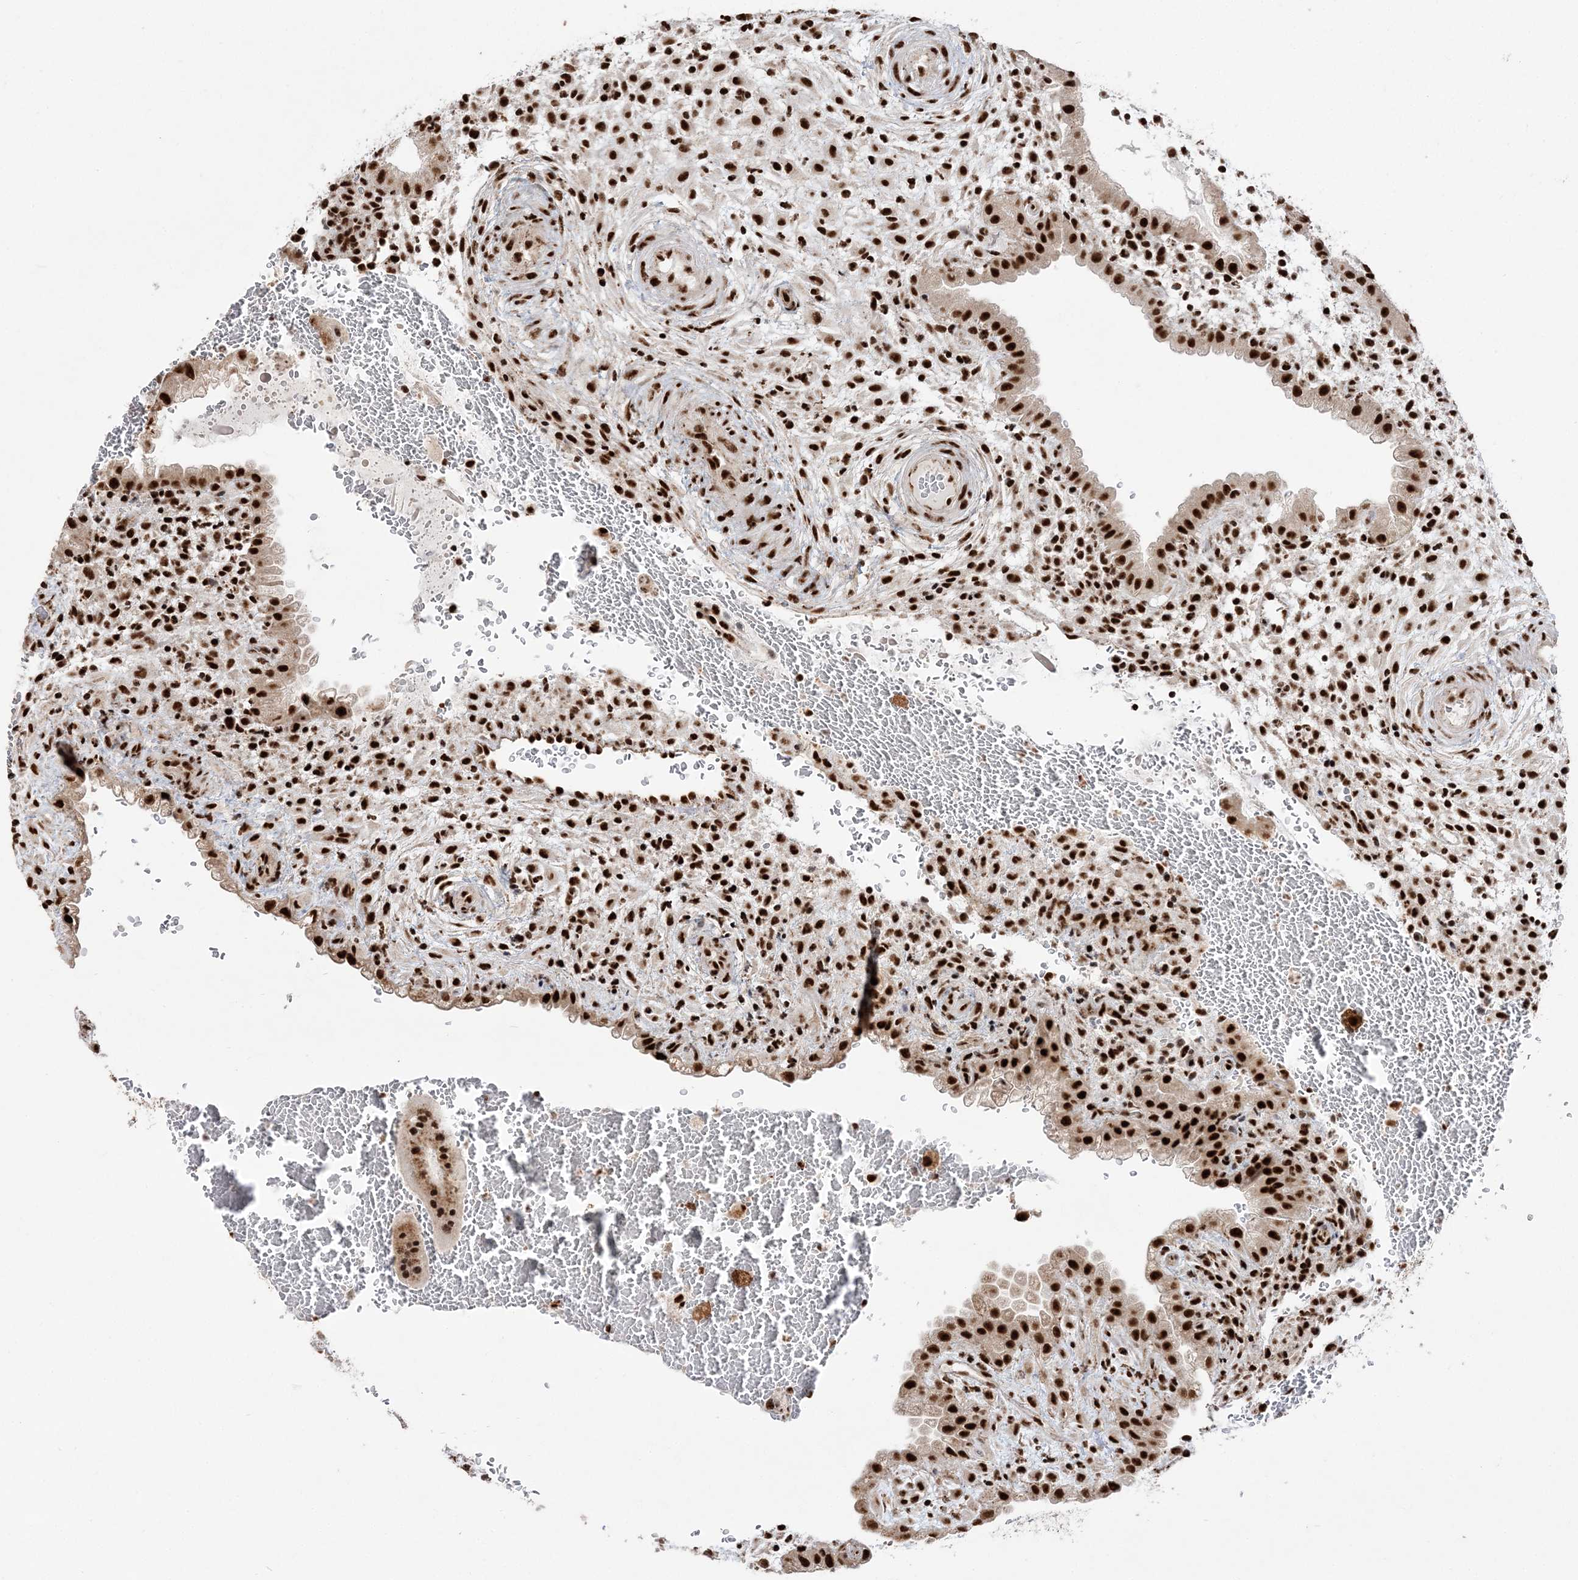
{"staining": {"intensity": "strong", "quantity": ">75%", "location": "nuclear"}, "tissue": "placenta", "cell_type": "Decidual cells", "image_type": "normal", "snomed": [{"axis": "morphology", "description": "Normal tissue, NOS"}, {"axis": "topography", "description": "Placenta"}], "caption": "High-magnification brightfield microscopy of normal placenta stained with DAB (3,3'-diaminobenzidine) (brown) and counterstained with hematoxylin (blue). decidual cells exhibit strong nuclear expression is identified in approximately>75% of cells.", "gene": "RBM17", "patient": {"sex": "female", "age": 35}}